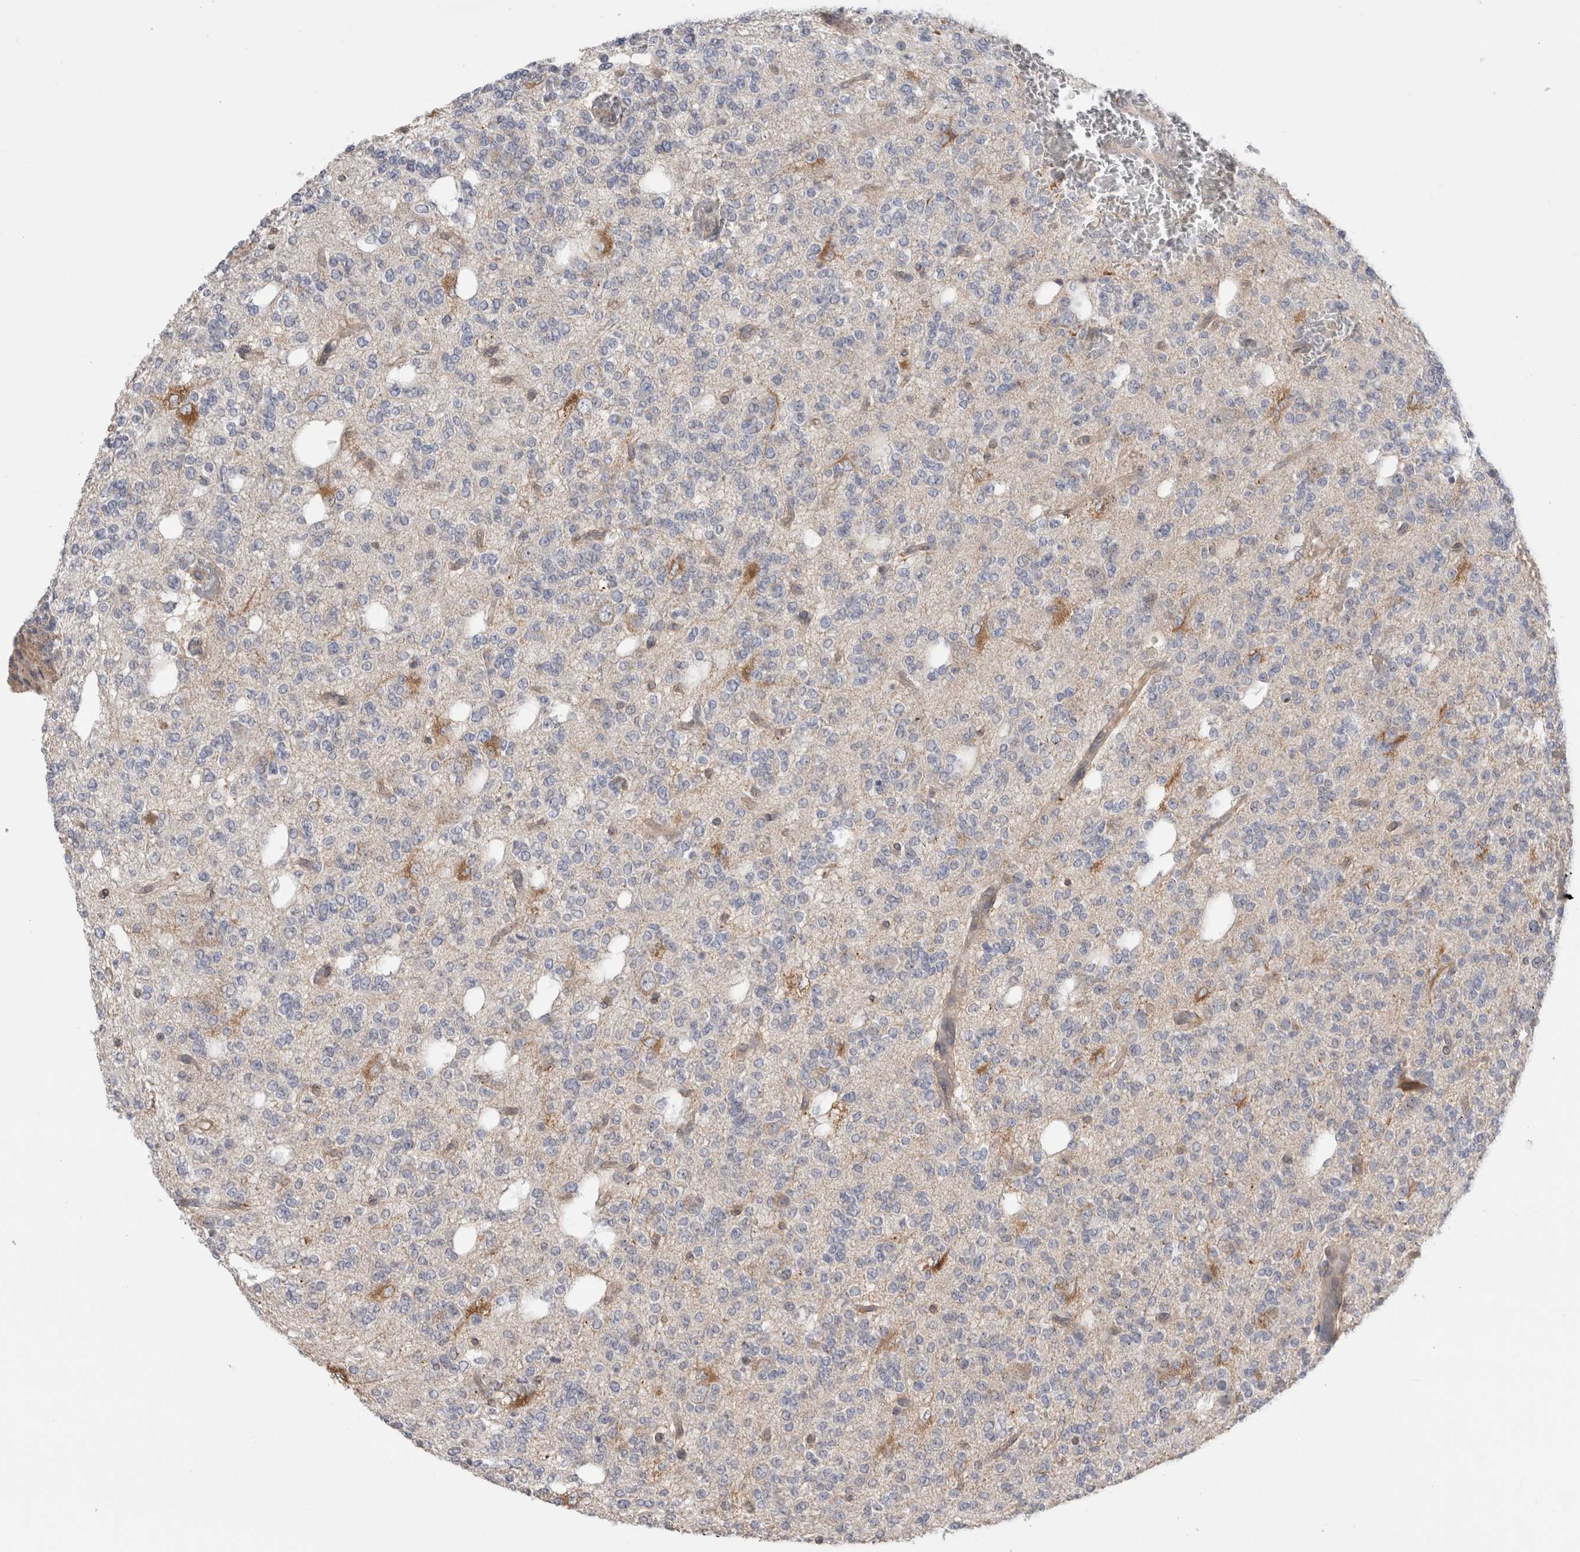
{"staining": {"intensity": "negative", "quantity": "none", "location": "none"}, "tissue": "glioma", "cell_type": "Tumor cells", "image_type": "cancer", "snomed": [{"axis": "morphology", "description": "Glioma, malignant, Low grade"}, {"axis": "topography", "description": "Brain"}], "caption": "High power microscopy histopathology image of an immunohistochemistry micrograph of glioma, revealing no significant expression in tumor cells.", "gene": "SYTL5", "patient": {"sex": "male", "age": 38}}